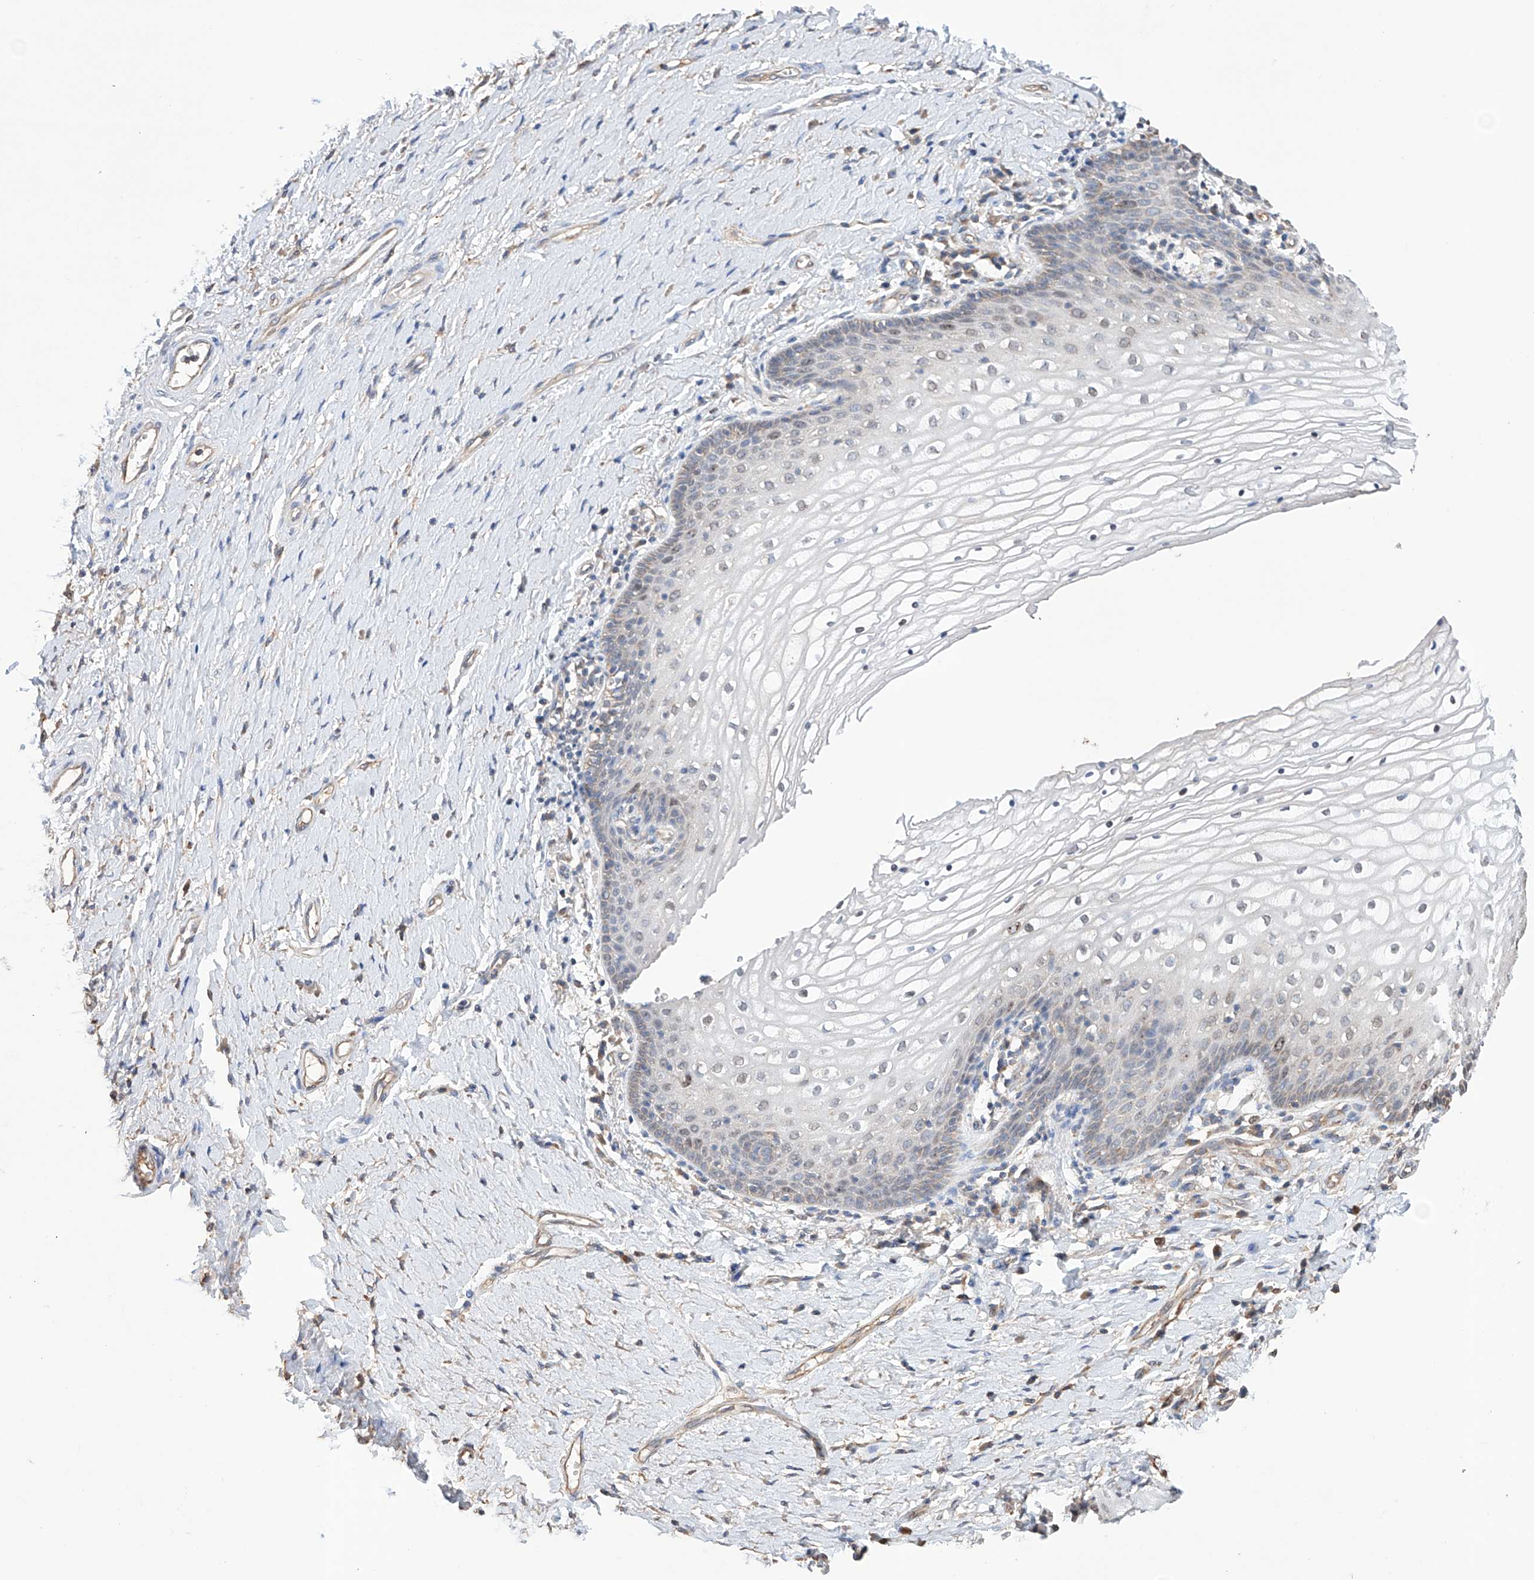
{"staining": {"intensity": "negative", "quantity": "none", "location": "none"}, "tissue": "vagina", "cell_type": "Squamous epithelial cells", "image_type": "normal", "snomed": [{"axis": "morphology", "description": "Normal tissue, NOS"}, {"axis": "topography", "description": "Vagina"}], "caption": "This image is of benign vagina stained with immunohistochemistry to label a protein in brown with the nuclei are counter-stained blue. There is no positivity in squamous epithelial cells. Nuclei are stained in blue.", "gene": "AFG1L", "patient": {"sex": "female", "age": 60}}